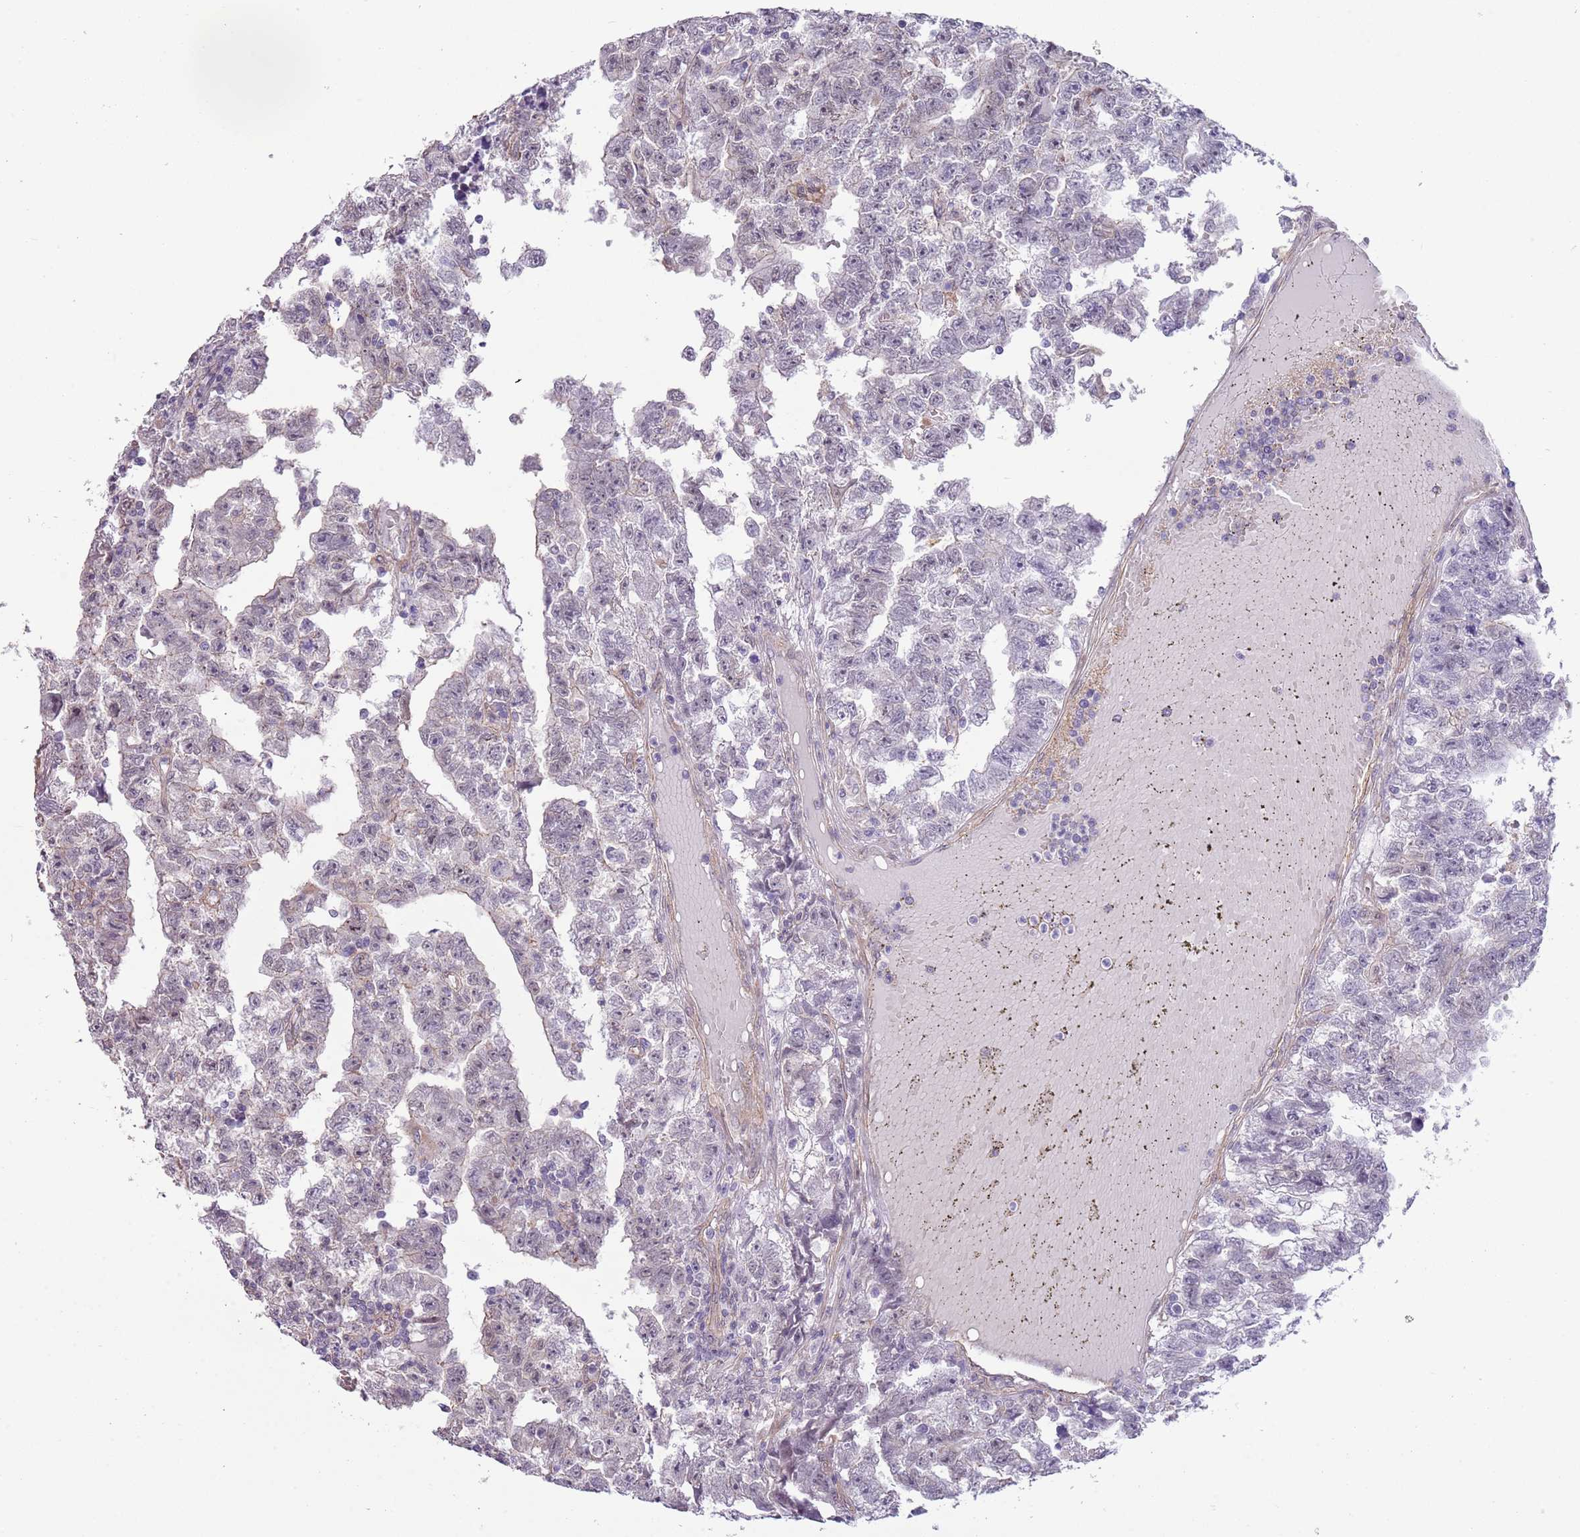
{"staining": {"intensity": "negative", "quantity": "none", "location": "none"}, "tissue": "testis cancer", "cell_type": "Tumor cells", "image_type": "cancer", "snomed": [{"axis": "morphology", "description": "Carcinoma, Embryonal, NOS"}, {"axis": "topography", "description": "Testis"}], "caption": "DAB (3,3'-diaminobenzidine) immunohistochemical staining of human testis cancer (embryonal carcinoma) shows no significant positivity in tumor cells. The staining was performed using DAB (3,3'-diaminobenzidine) to visualize the protein expression in brown, while the nuclei were stained in blue with hematoxylin (Magnification: 20x).", "gene": "CREBZF", "patient": {"sex": "male", "age": 25}}